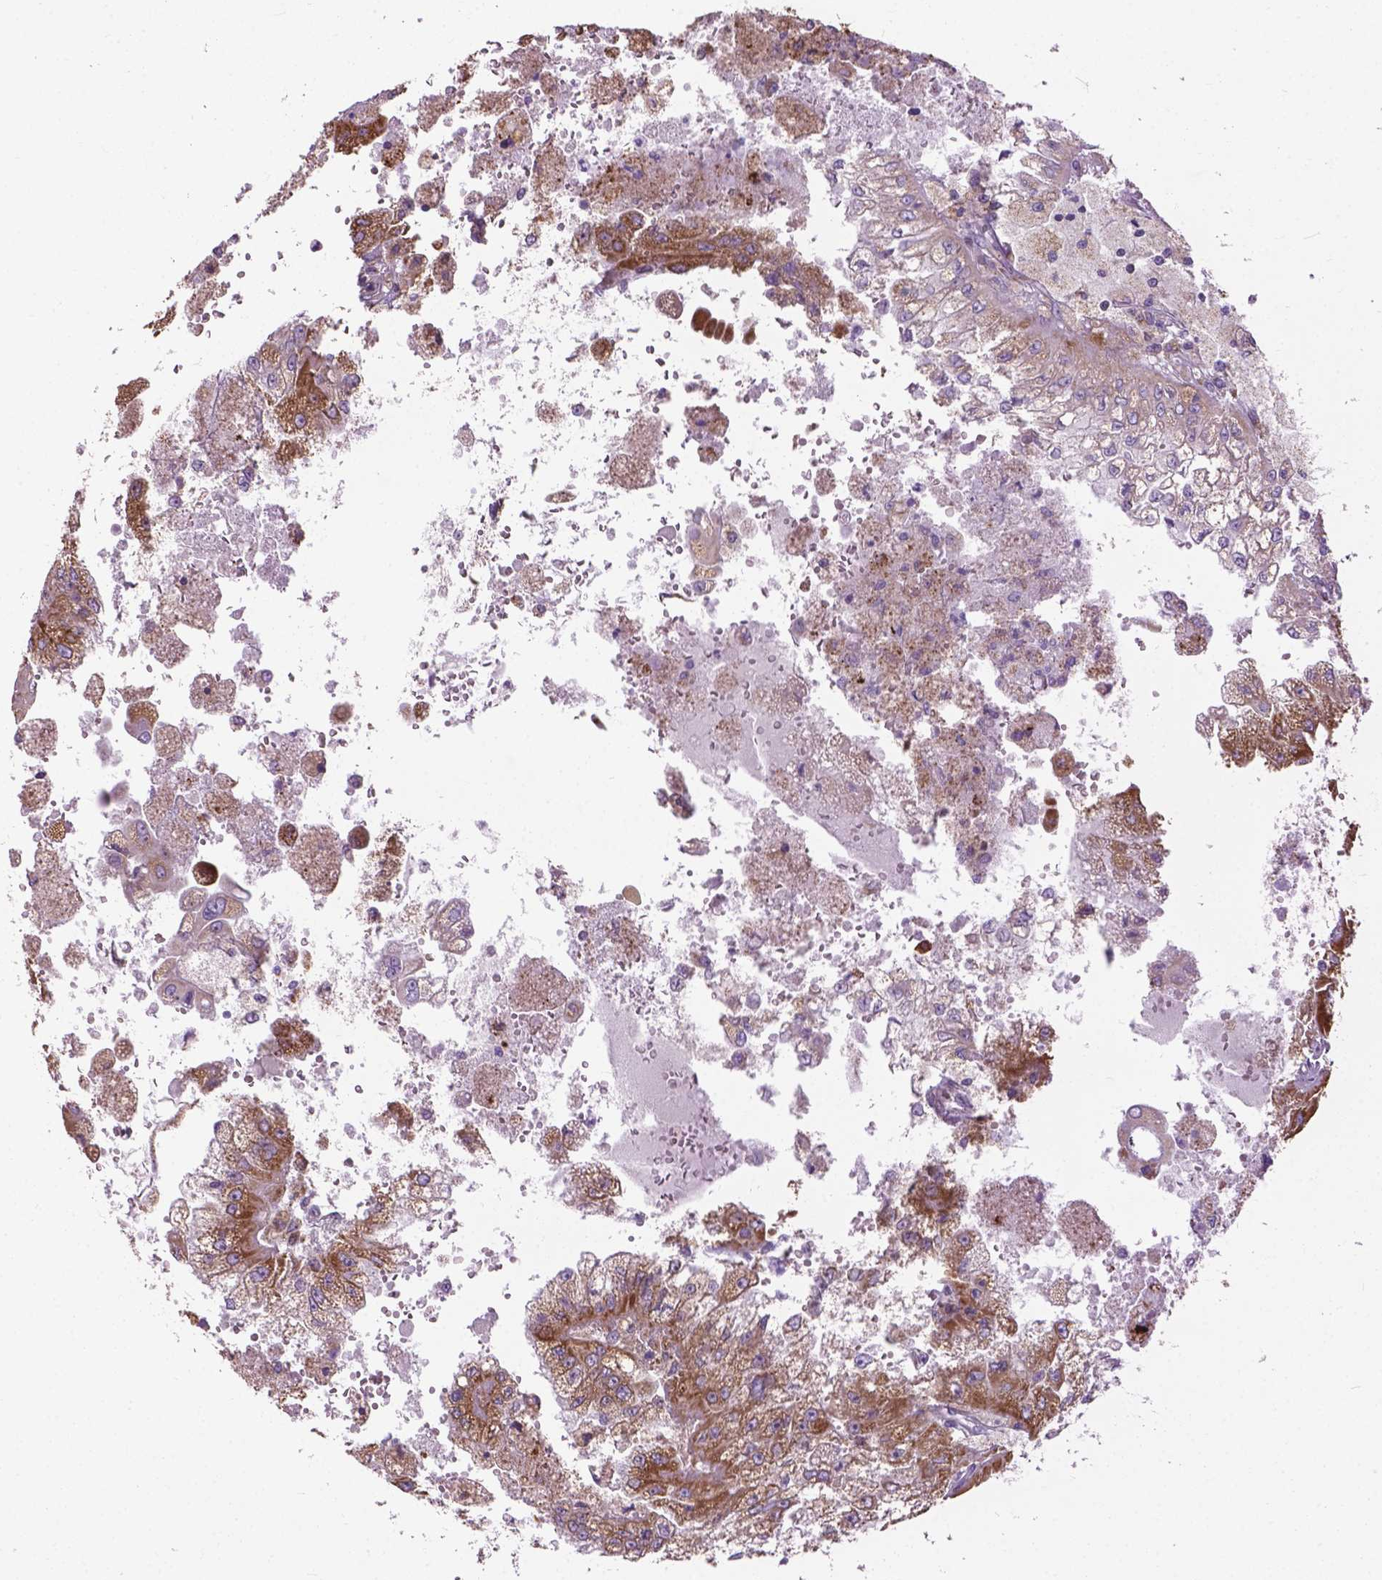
{"staining": {"intensity": "moderate", "quantity": ">75%", "location": "cytoplasmic/membranous"}, "tissue": "renal cancer", "cell_type": "Tumor cells", "image_type": "cancer", "snomed": [{"axis": "morphology", "description": "Adenocarcinoma, NOS"}, {"axis": "topography", "description": "Kidney"}], "caption": "Adenocarcinoma (renal) stained with DAB IHC displays medium levels of moderate cytoplasmic/membranous staining in about >75% of tumor cells.", "gene": "VDAC1", "patient": {"sex": "male", "age": 58}}